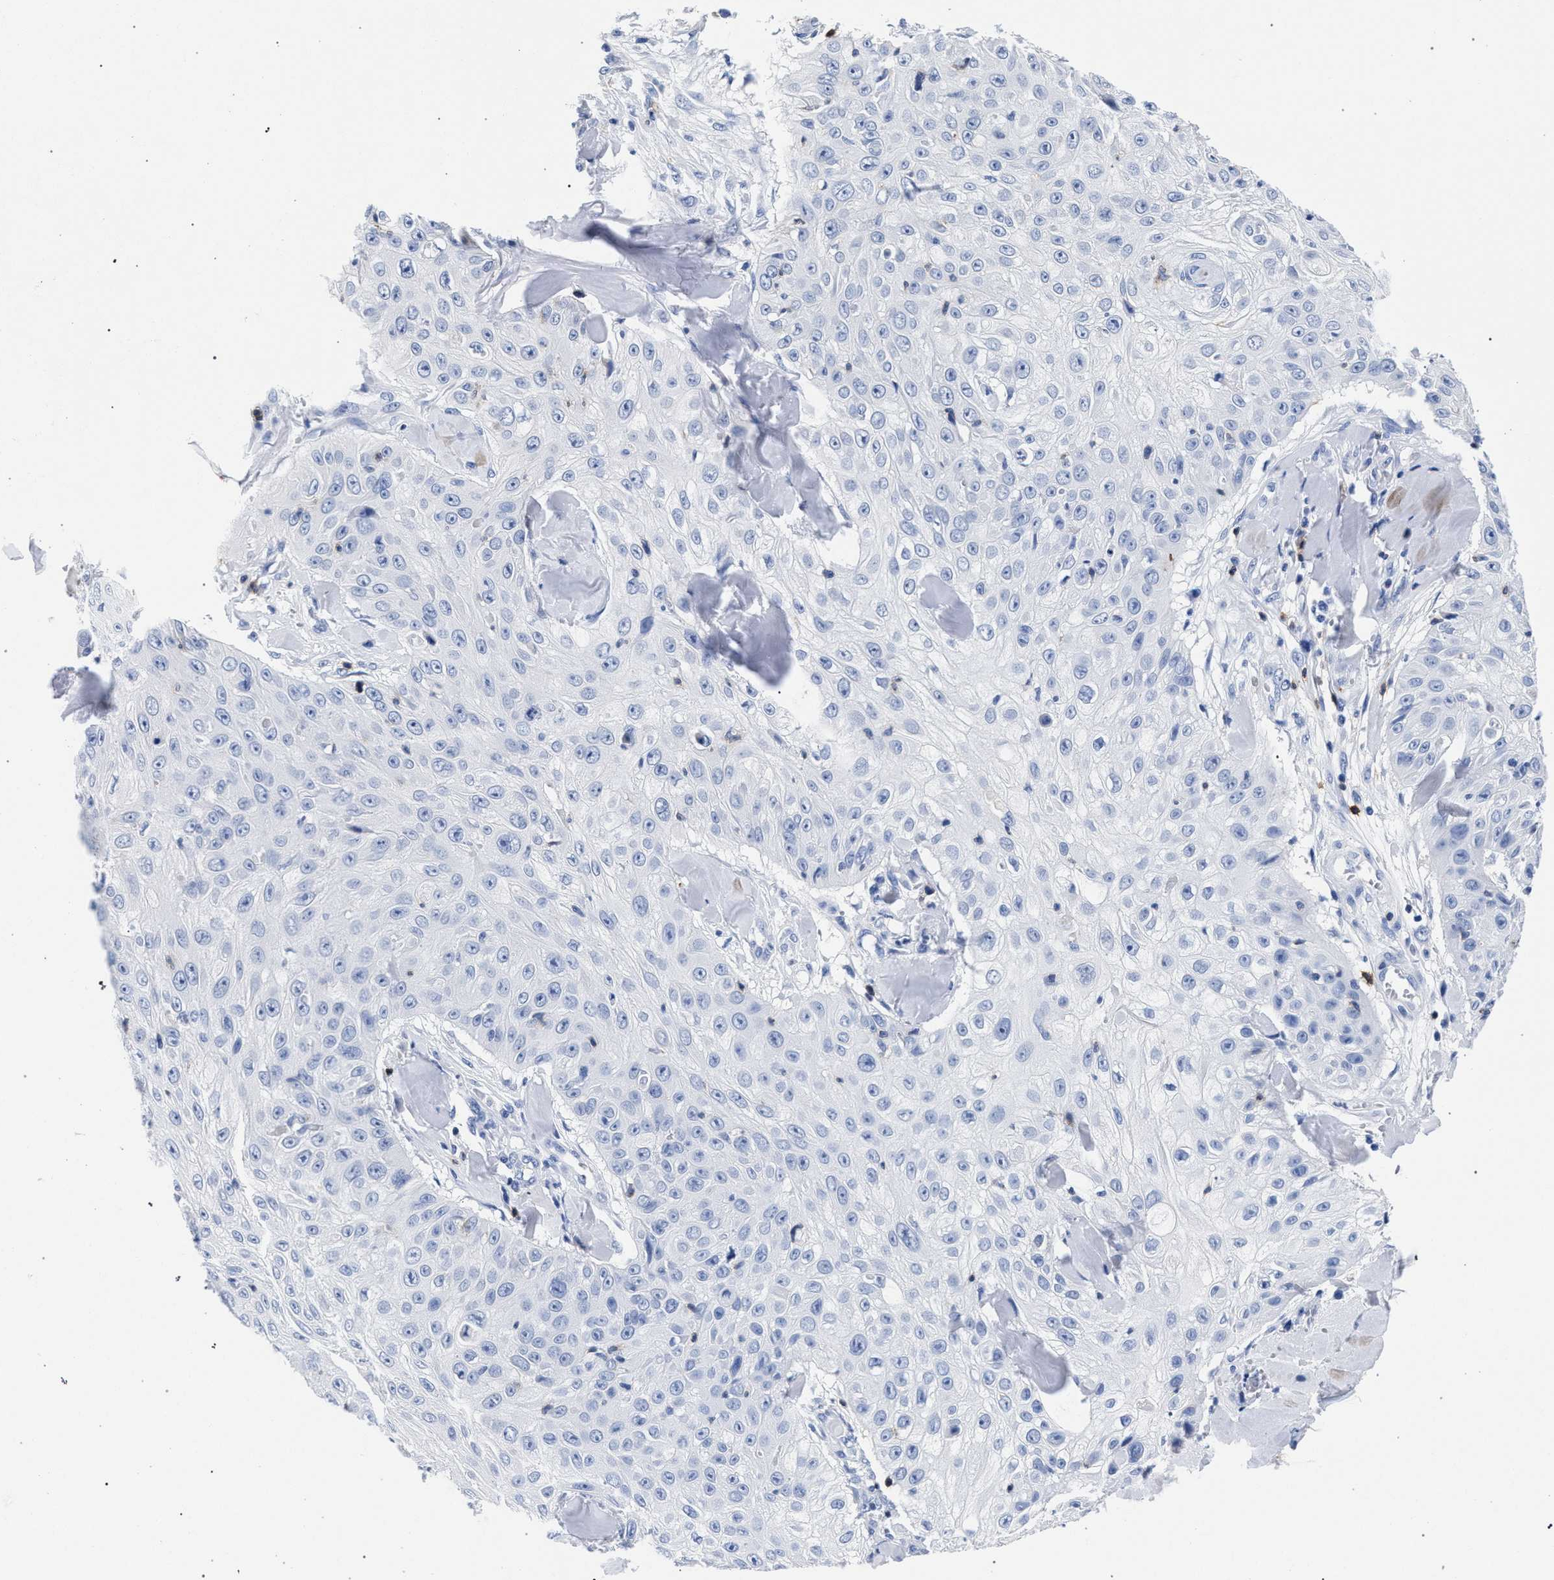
{"staining": {"intensity": "negative", "quantity": "none", "location": "none"}, "tissue": "skin cancer", "cell_type": "Tumor cells", "image_type": "cancer", "snomed": [{"axis": "morphology", "description": "Squamous cell carcinoma, NOS"}, {"axis": "topography", "description": "Skin"}], "caption": "High magnification brightfield microscopy of skin cancer (squamous cell carcinoma) stained with DAB (brown) and counterstained with hematoxylin (blue): tumor cells show no significant staining. Nuclei are stained in blue.", "gene": "KLRK1", "patient": {"sex": "male", "age": 86}}